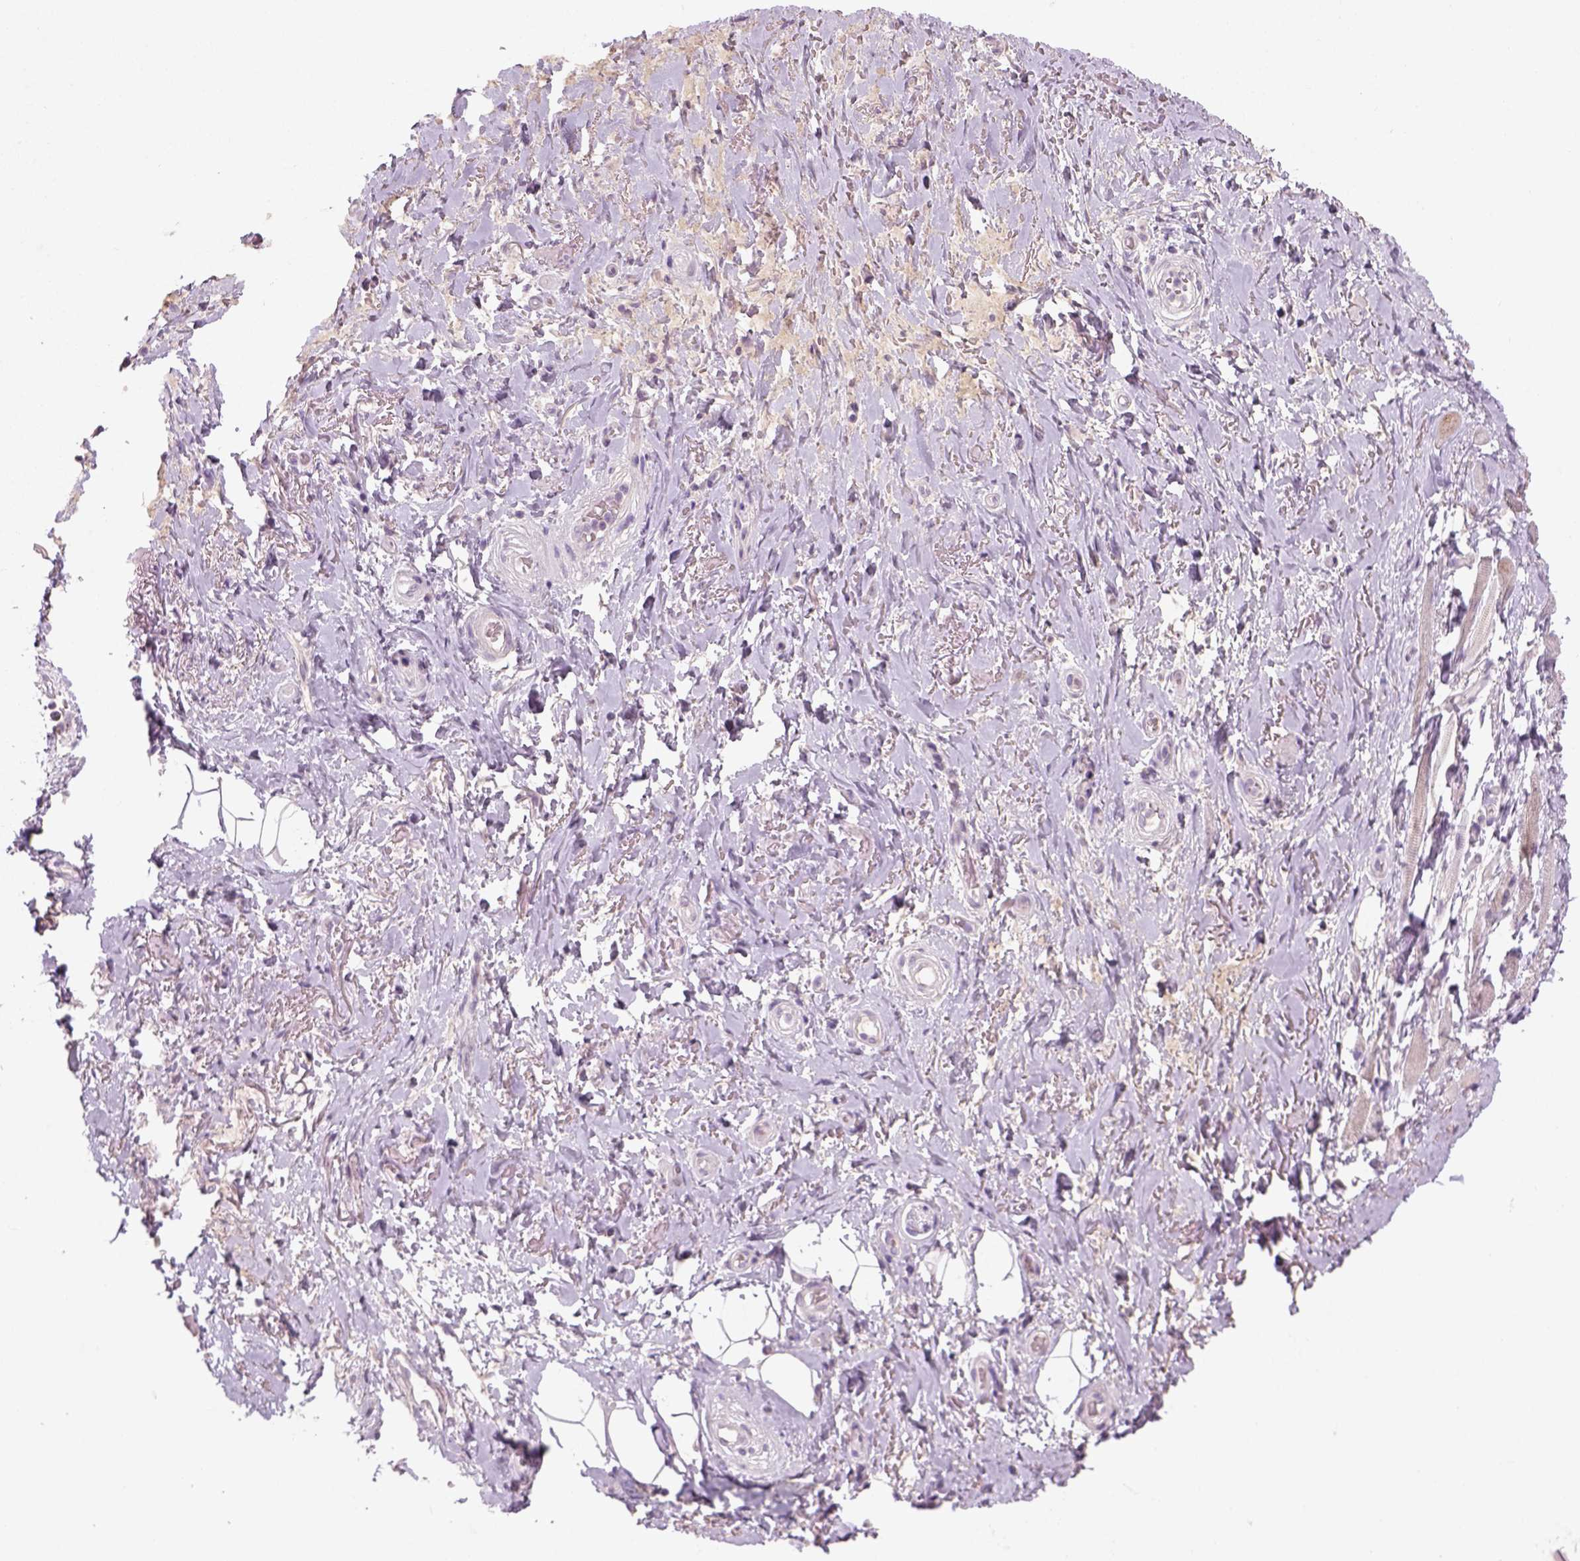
{"staining": {"intensity": "negative", "quantity": "none", "location": "none"}, "tissue": "adipose tissue", "cell_type": "Adipocytes", "image_type": "normal", "snomed": [{"axis": "morphology", "description": "Normal tissue, NOS"}, {"axis": "topography", "description": "Anal"}, {"axis": "topography", "description": "Peripheral nerve tissue"}], "caption": "Micrograph shows no significant protein positivity in adipocytes of benign adipose tissue.", "gene": "GFI1B", "patient": {"sex": "male", "age": 53}}